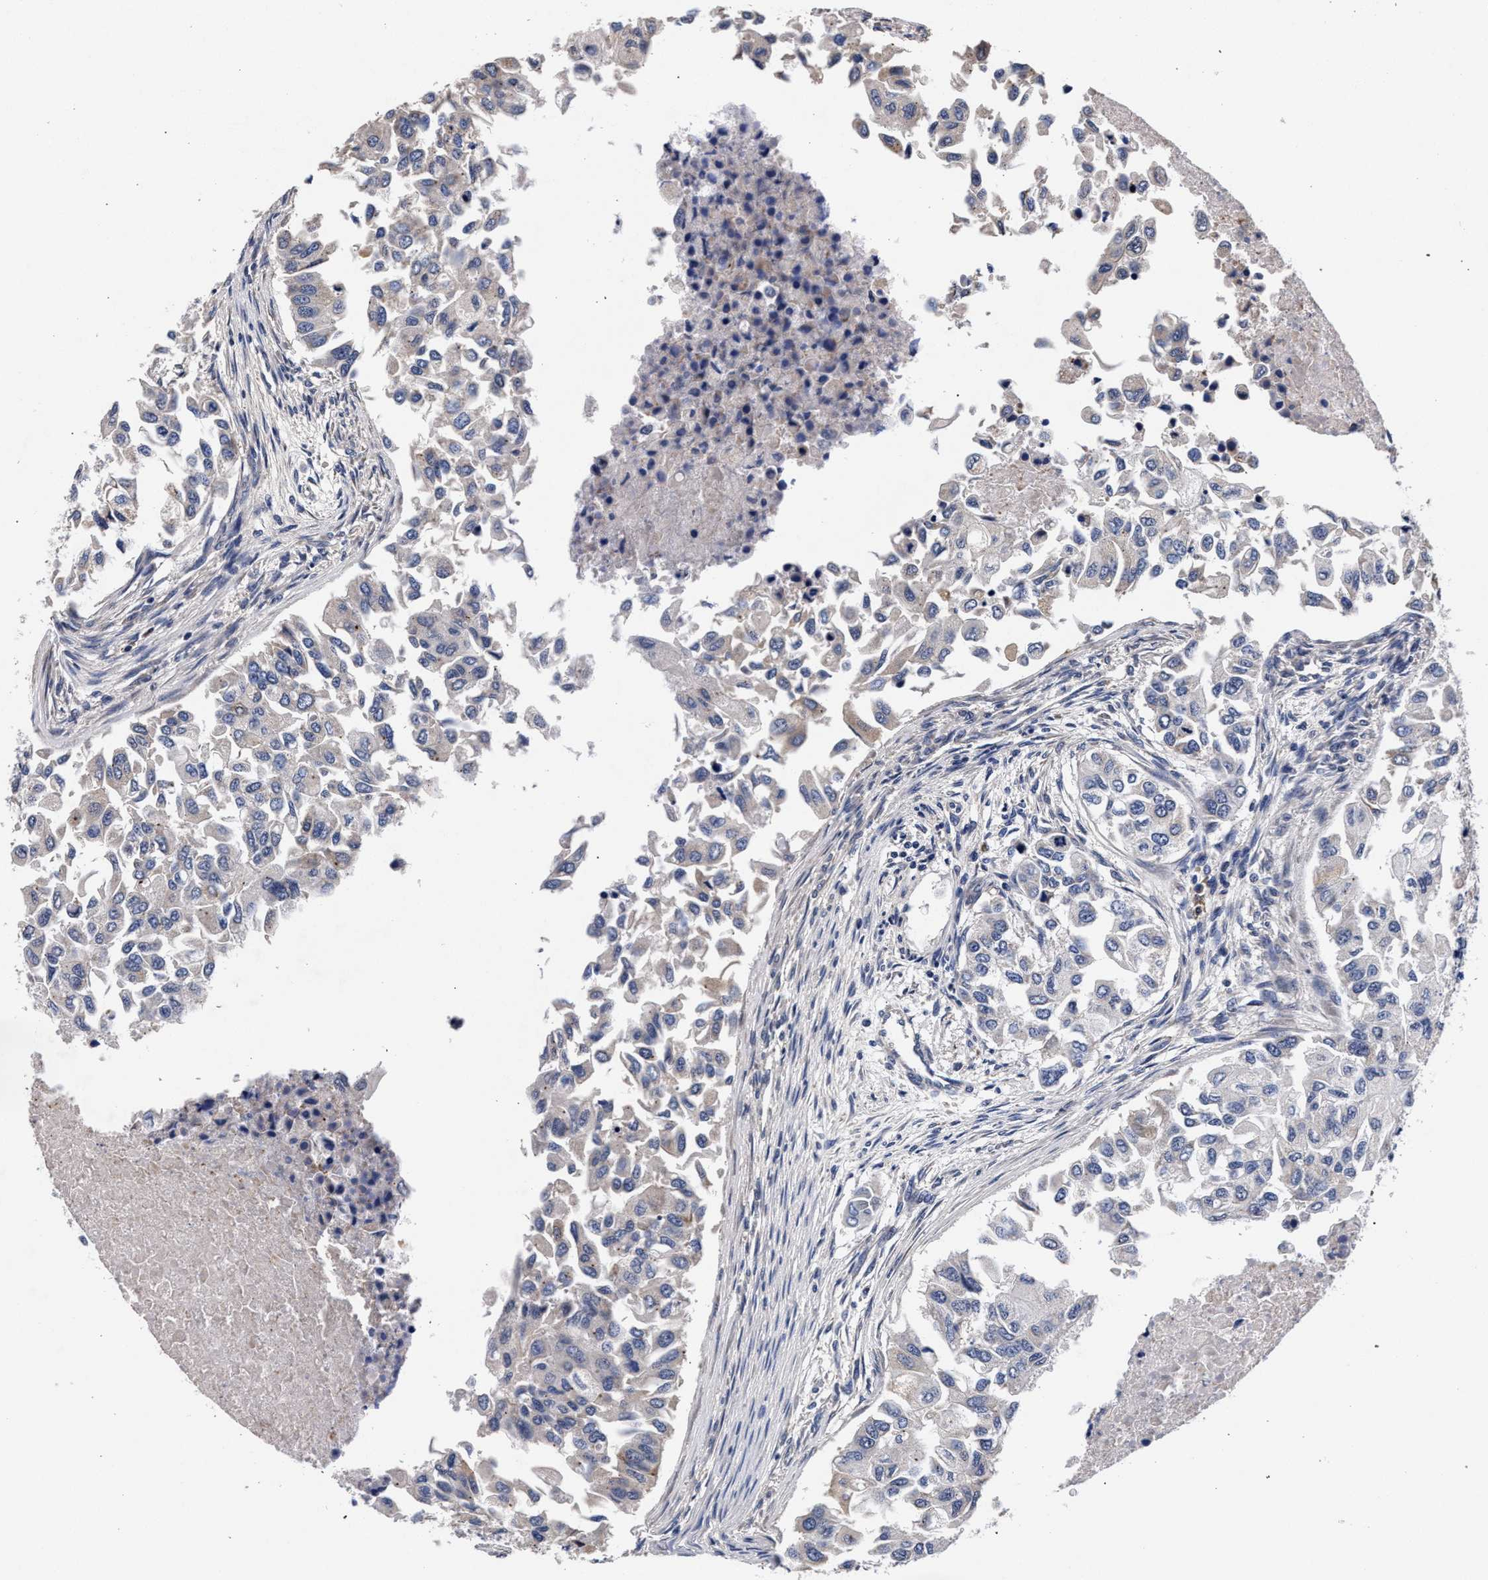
{"staining": {"intensity": "weak", "quantity": "<25%", "location": "cytoplasmic/membranous"}, "tissue": "breast cancer", "cell_type": "Tumor cells", "image_type": "cancer", "snomed": [{"axis": "morphology", "description": "Normal tissue, NOS"}, {"axis": "morphology", "description": "Duct carcinoma"}, {"axis": "topography", "description": "Breast"}], "caption": "This is a photomicrograph of IHC staining of breast intraductal carcinoma, which shows no staining in tumor cells.", "gene": "CFAP95", "patient": {"sex": "female", "age": 49}}